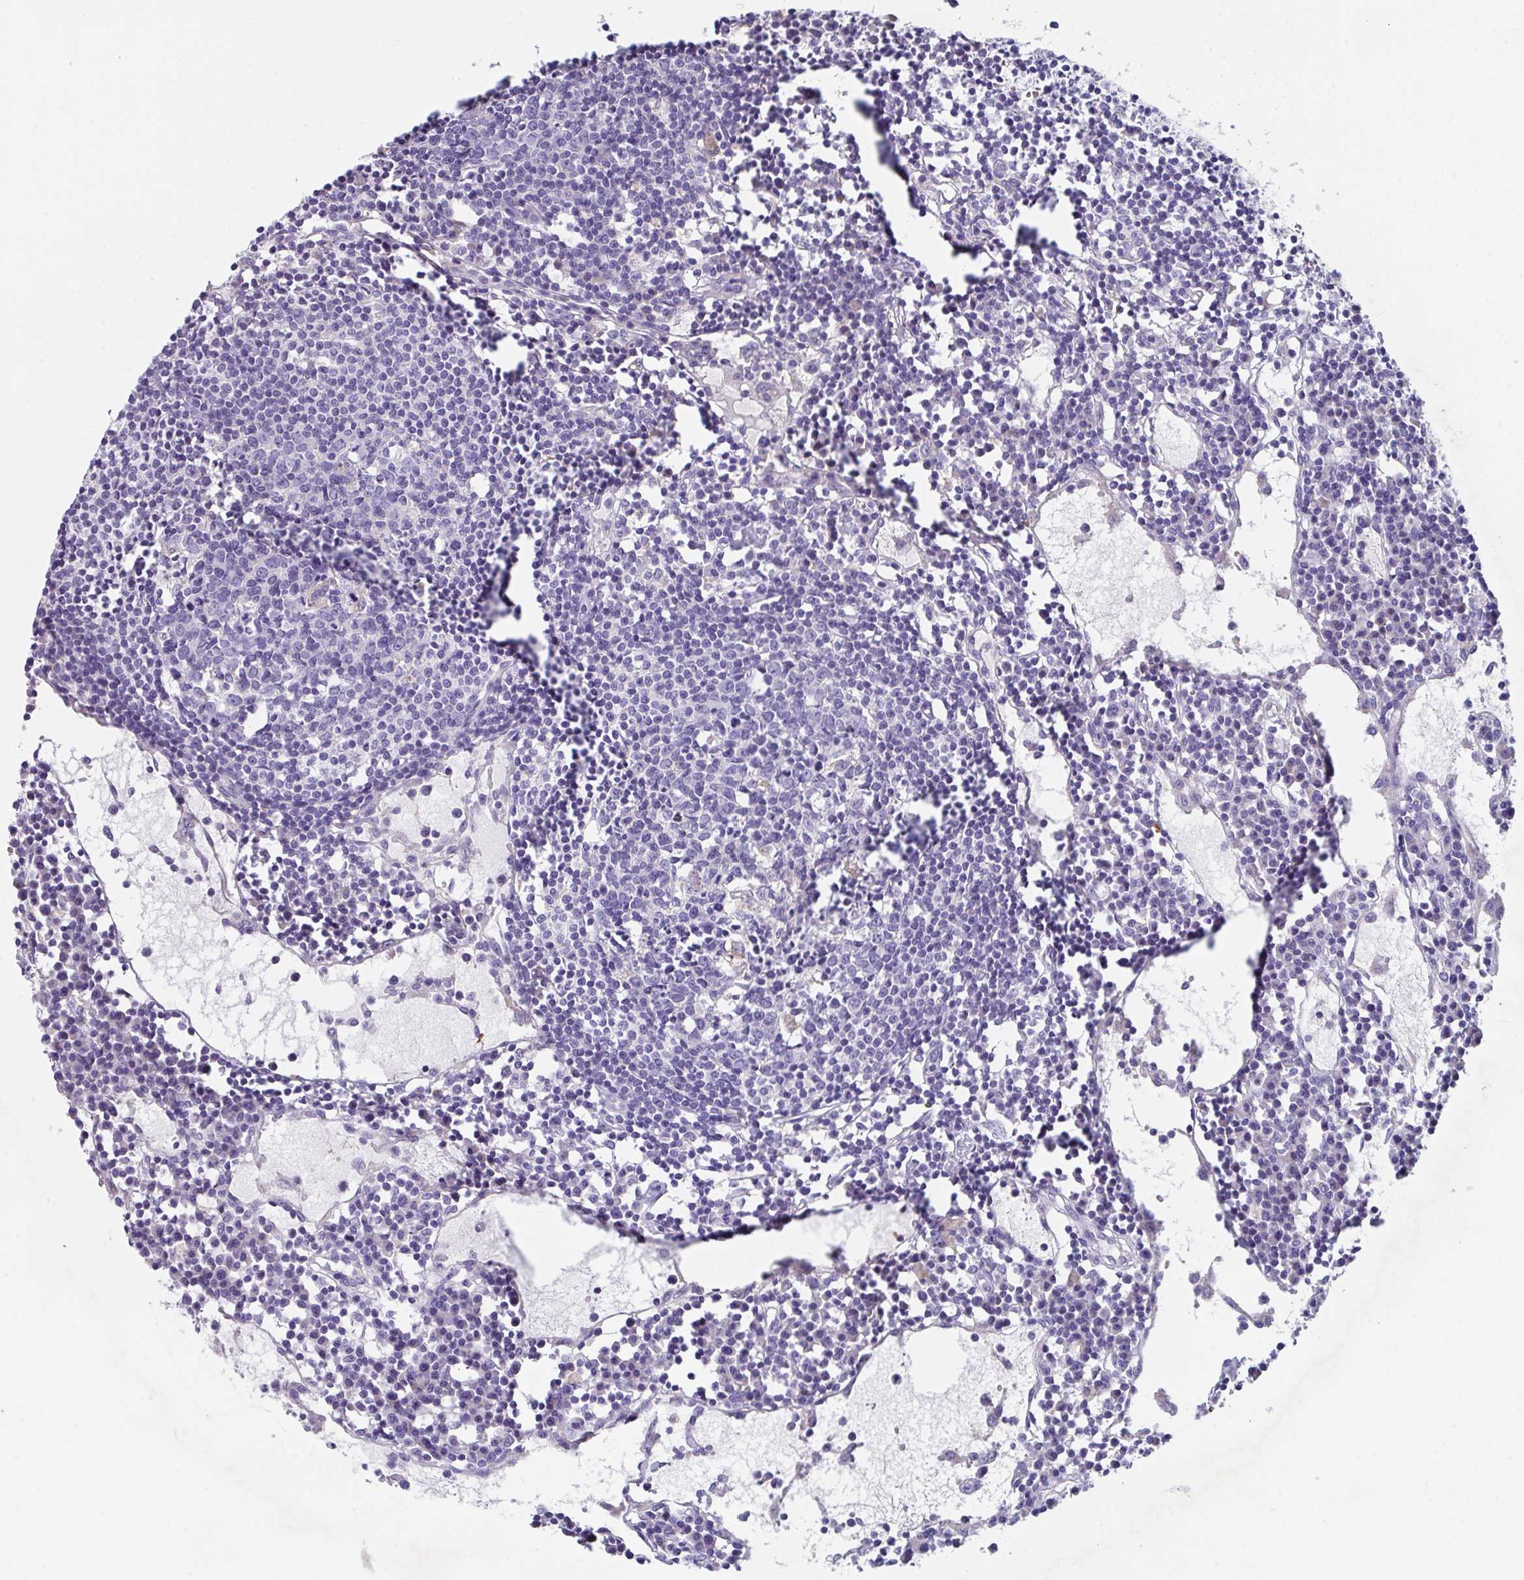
{"staining": {"intensity": "negative", "quantity": "none", "location": "none"}, "tissue": "lymph node", "cell_type": "Germinal center cells", "image_type": "normal", "snomed": [{"axis": "morphology", "description": "Normal tissue, NOS"}, {"axis": "topography", "description": "Lymph node"}], "caption": "The micrograph reveals no staining of germinal center cells in normal lymph node. The staining is performed using DAB brown chromogen with nuclei counter-stained in using hematoxylin.", "gene": "TFAP2C", "patient": {"sex": "female", "age": 78}}